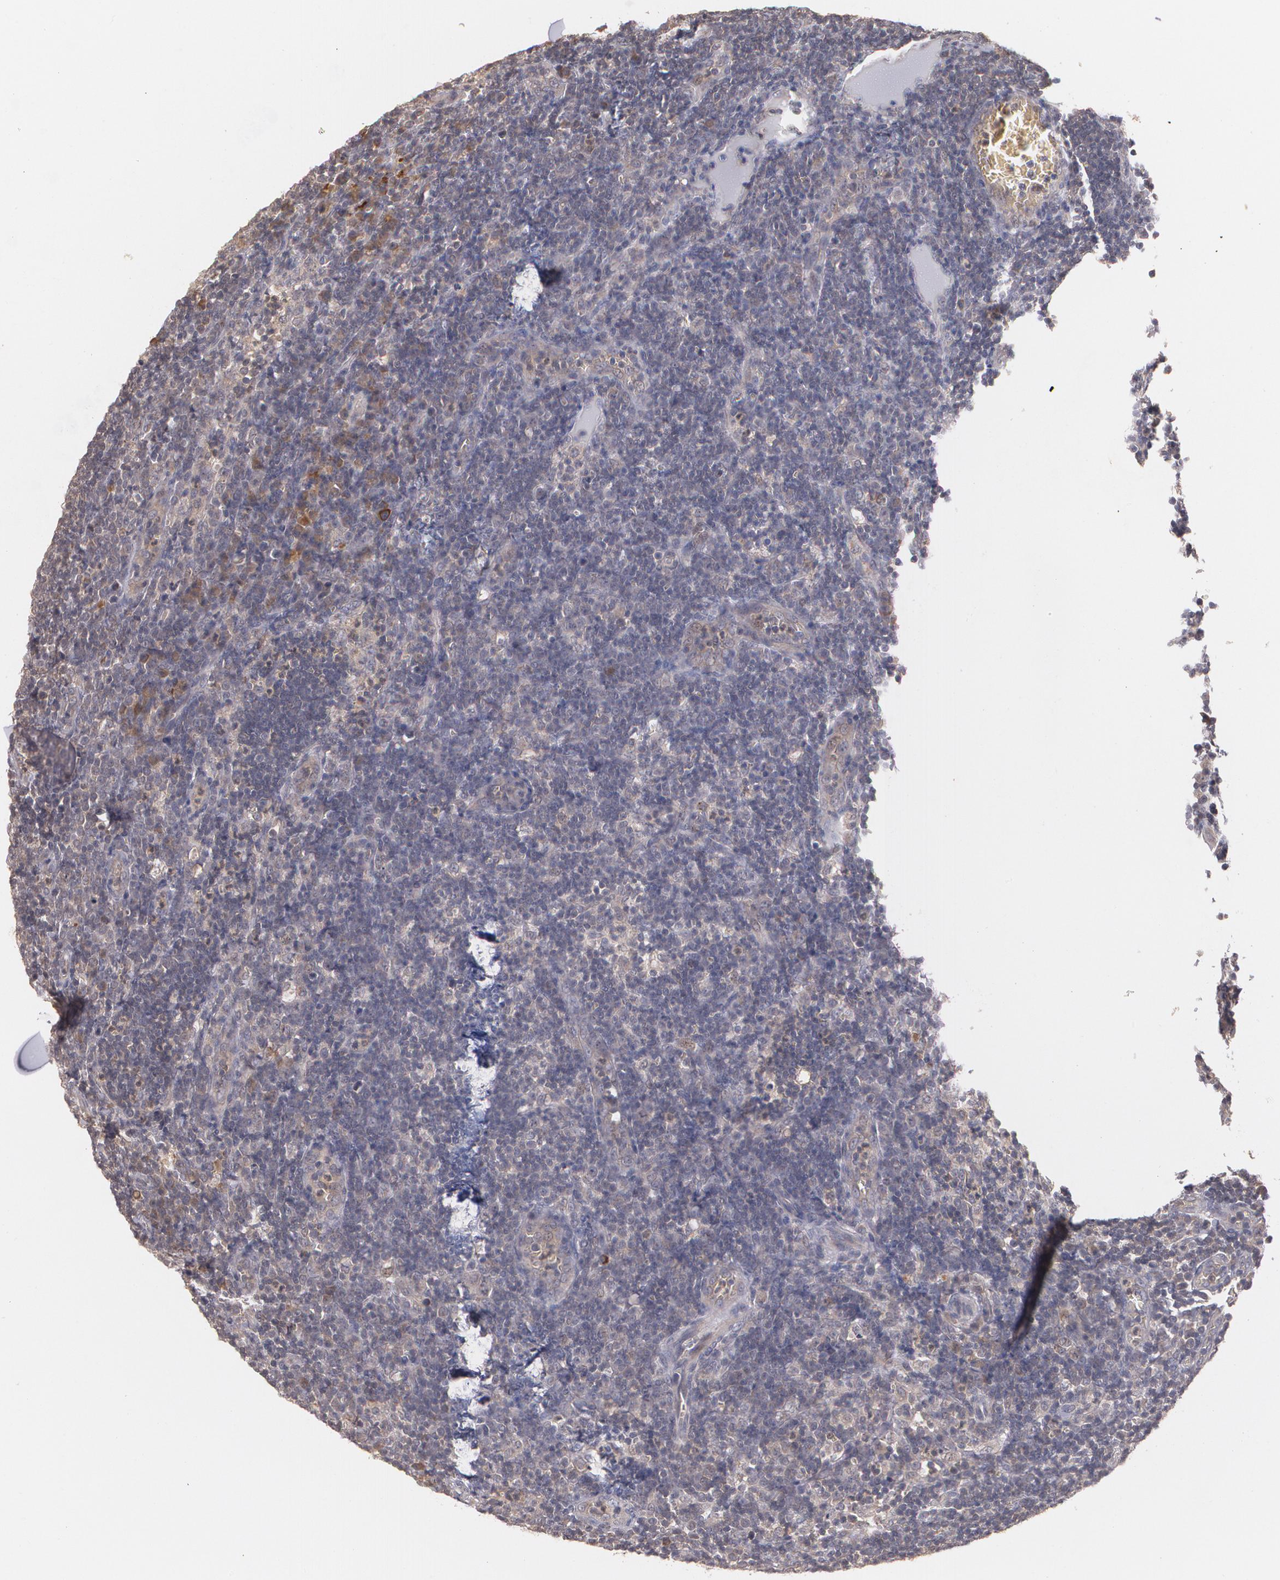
{"staining": {"intensity": "moderate", "quantity": "25%-75%", "location": "cytoplasmic/membranous"}, "tissue": "lymph node", "cell_type": "Non-germinal center cells", "image_type": "normal", "snomed": [{"axis": "morphology", "description": "Normal tissue, NOS"}, {"axis": "morphology", "description": "Inflammation, NOS"}, {"axis": "topography", "description": "Lymph node"}, {"axis": "topography", "description": "Salivary gland"}], "caption": "Moderate cytoplasmic/membranous protein expression is appreciated in approximately 25%-75% of non-germinal center cells in lymph node. Using DAB (3,3'-diaminobenzidine) (brown) and hematoxylin (blue) stains, captured at high magnification using brightfield microscopy.", "gene": "IFNGR2", "patient": {"sex": "male", "age": 3}}